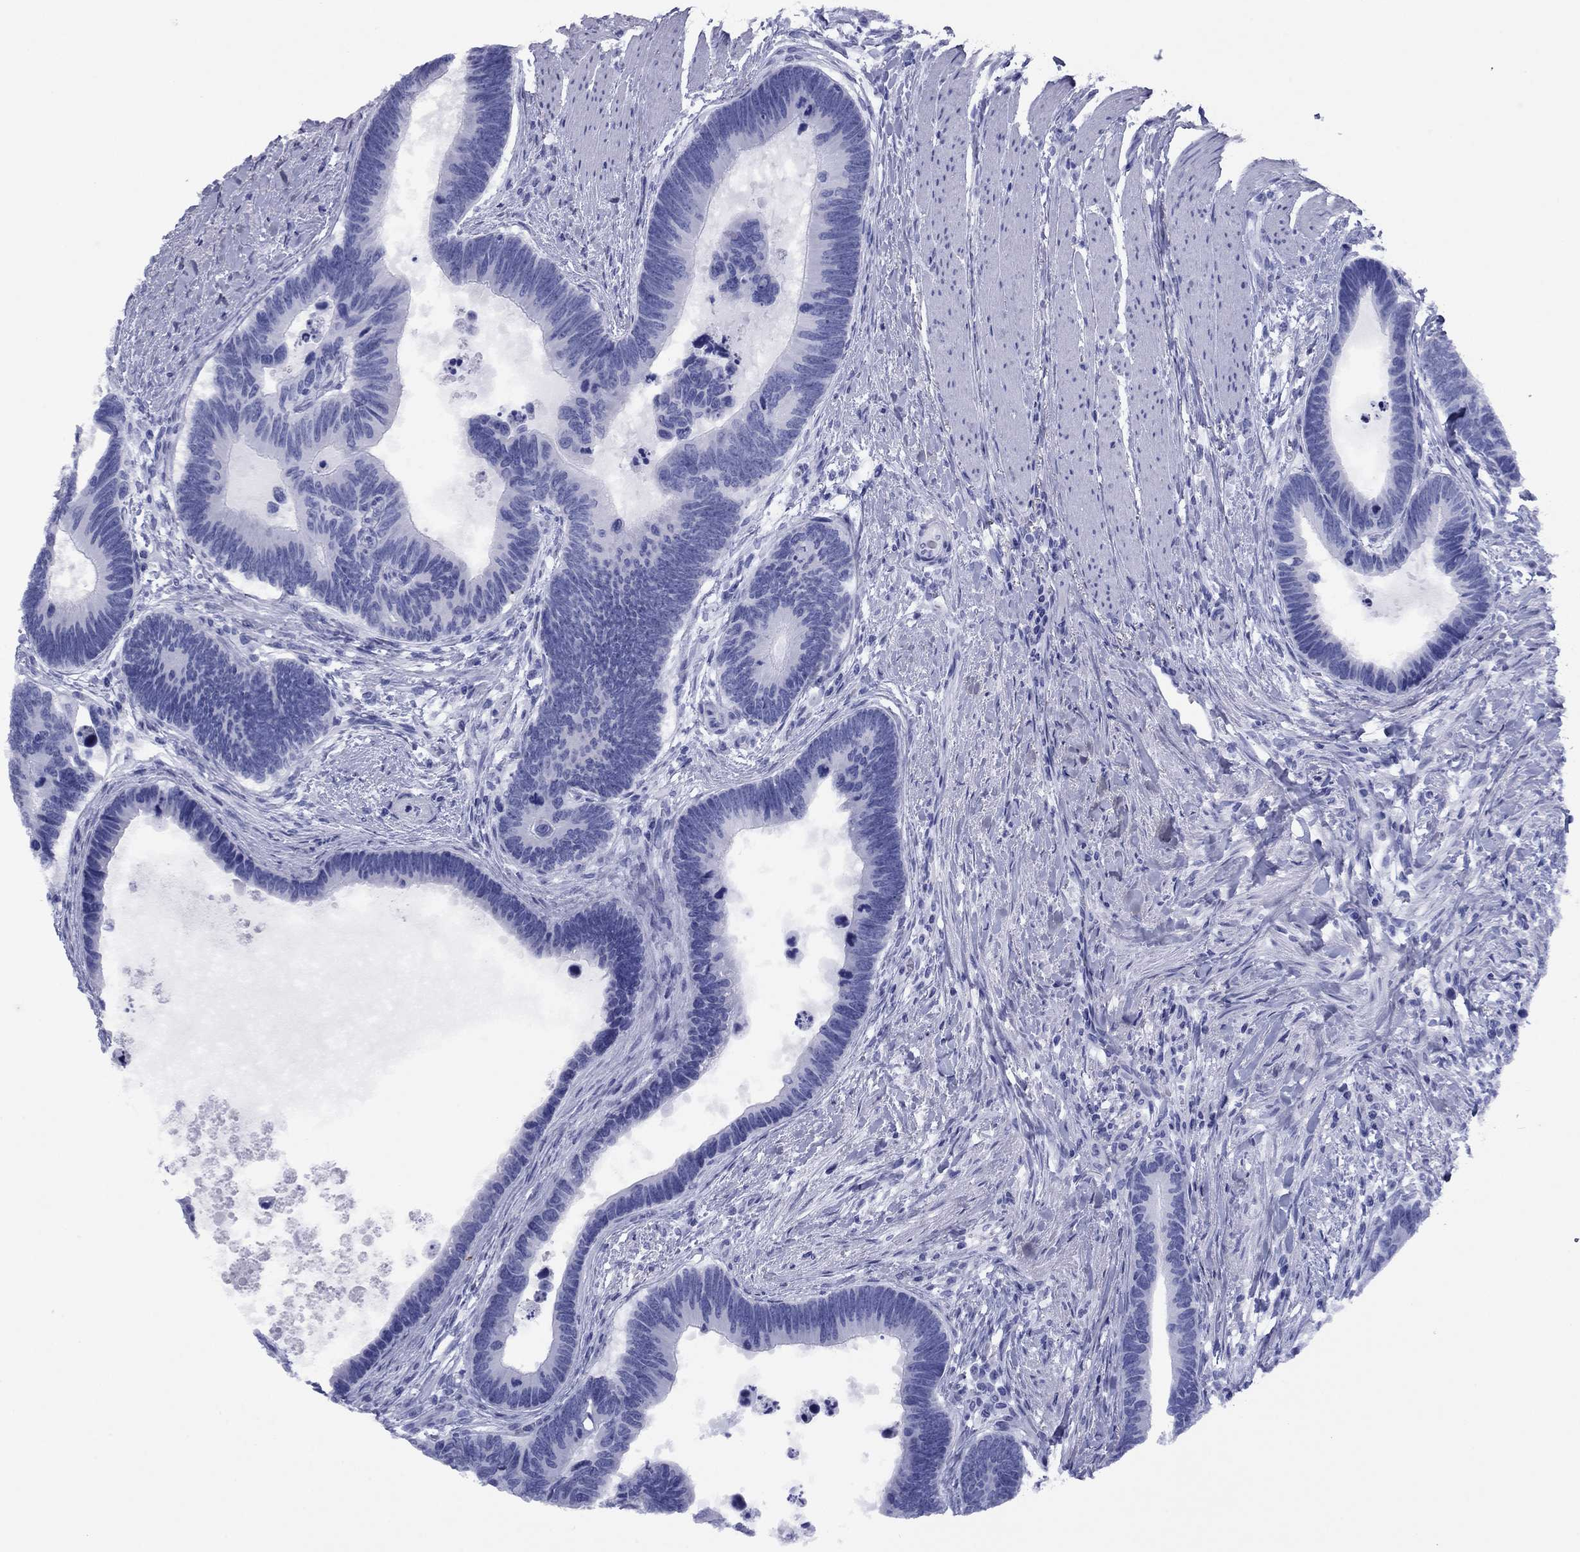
{"staining": {"intensity": "negative", "quantity": "none", "location": "none"}, "tissue": "colorectal cancer", "cell_type": "Tumor cells", "image_type": "cancer", "snomed": [{"axis": "morphology", "description": "Adenocarcinoma, NOS"}, {"axis": "topography", "description": "Colon"}], "caption": "IHC photomicrograph of adenocarcinoma (colorectal) stained for a protein (brown), which exhibits no expression in tumor cells. The staining is performed using DAB brown chromogen with nuclei counter-stained in using hematoxylin.", "gene": "HAO1", "patient": {"sex": "female", "age": 77}}